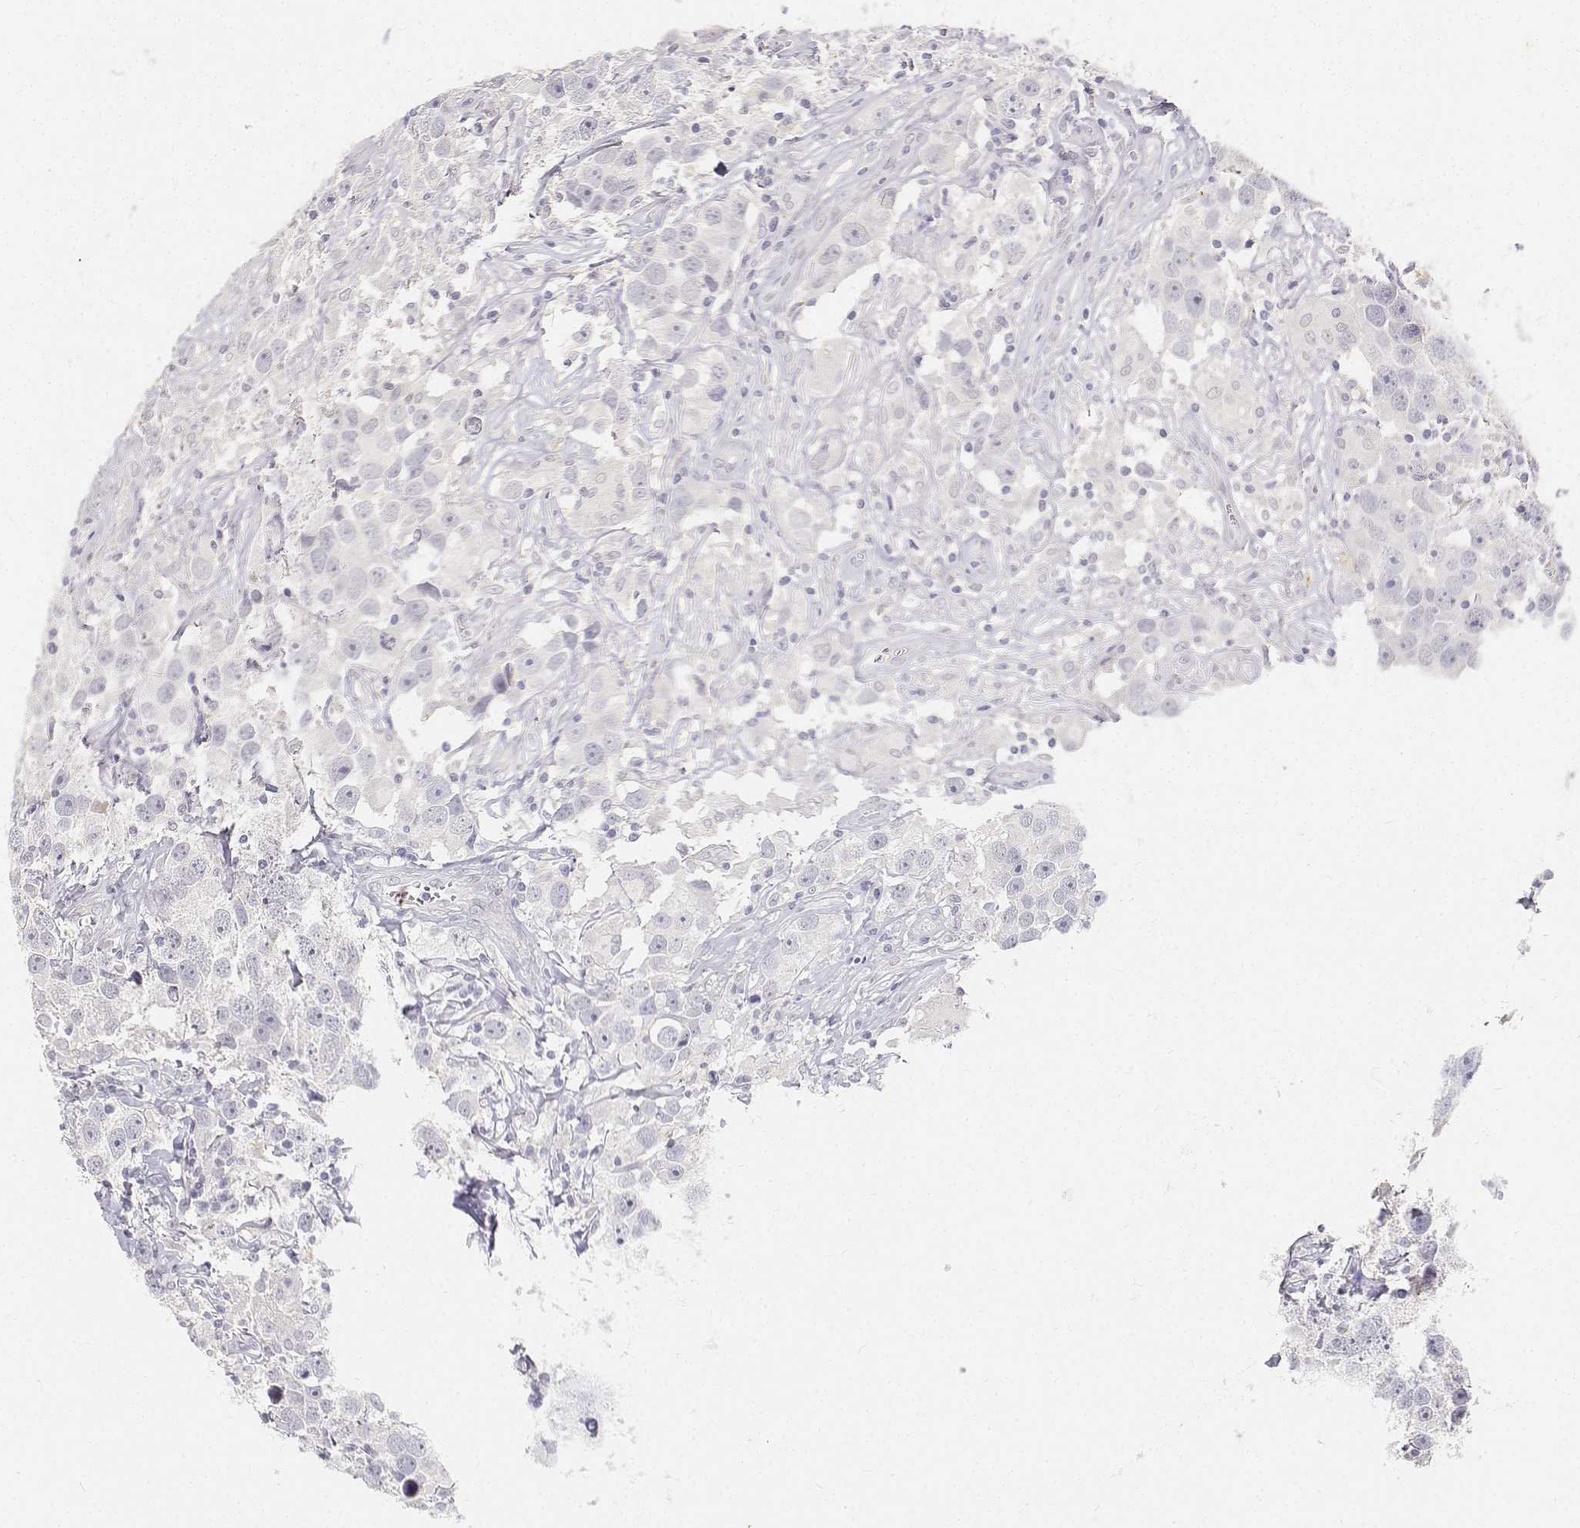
{"staining": {"intensity": "negative", "quantity": "none", "location": "none"}, "tissue": "testis cancer", "cell_type": "Tumor cells", "image_type": "cancer", "snomed": [{"axis": "morphology", "description": "Seminoma, NOS"}, {"axis": "topography", "description": "Testis"}], "caption": "A high-resolution image shows immunohistochemistry (IHC) staining of testis seminoma, which reveals no significant staining in tumor cells. The staining is performed using DAB (3,3'-diaminobenzidine) brown chromogen with nuclei counter-stained in using hematoxylin.", "gene": "PAEP", "patient": {"sex": "male", "age": 49}}